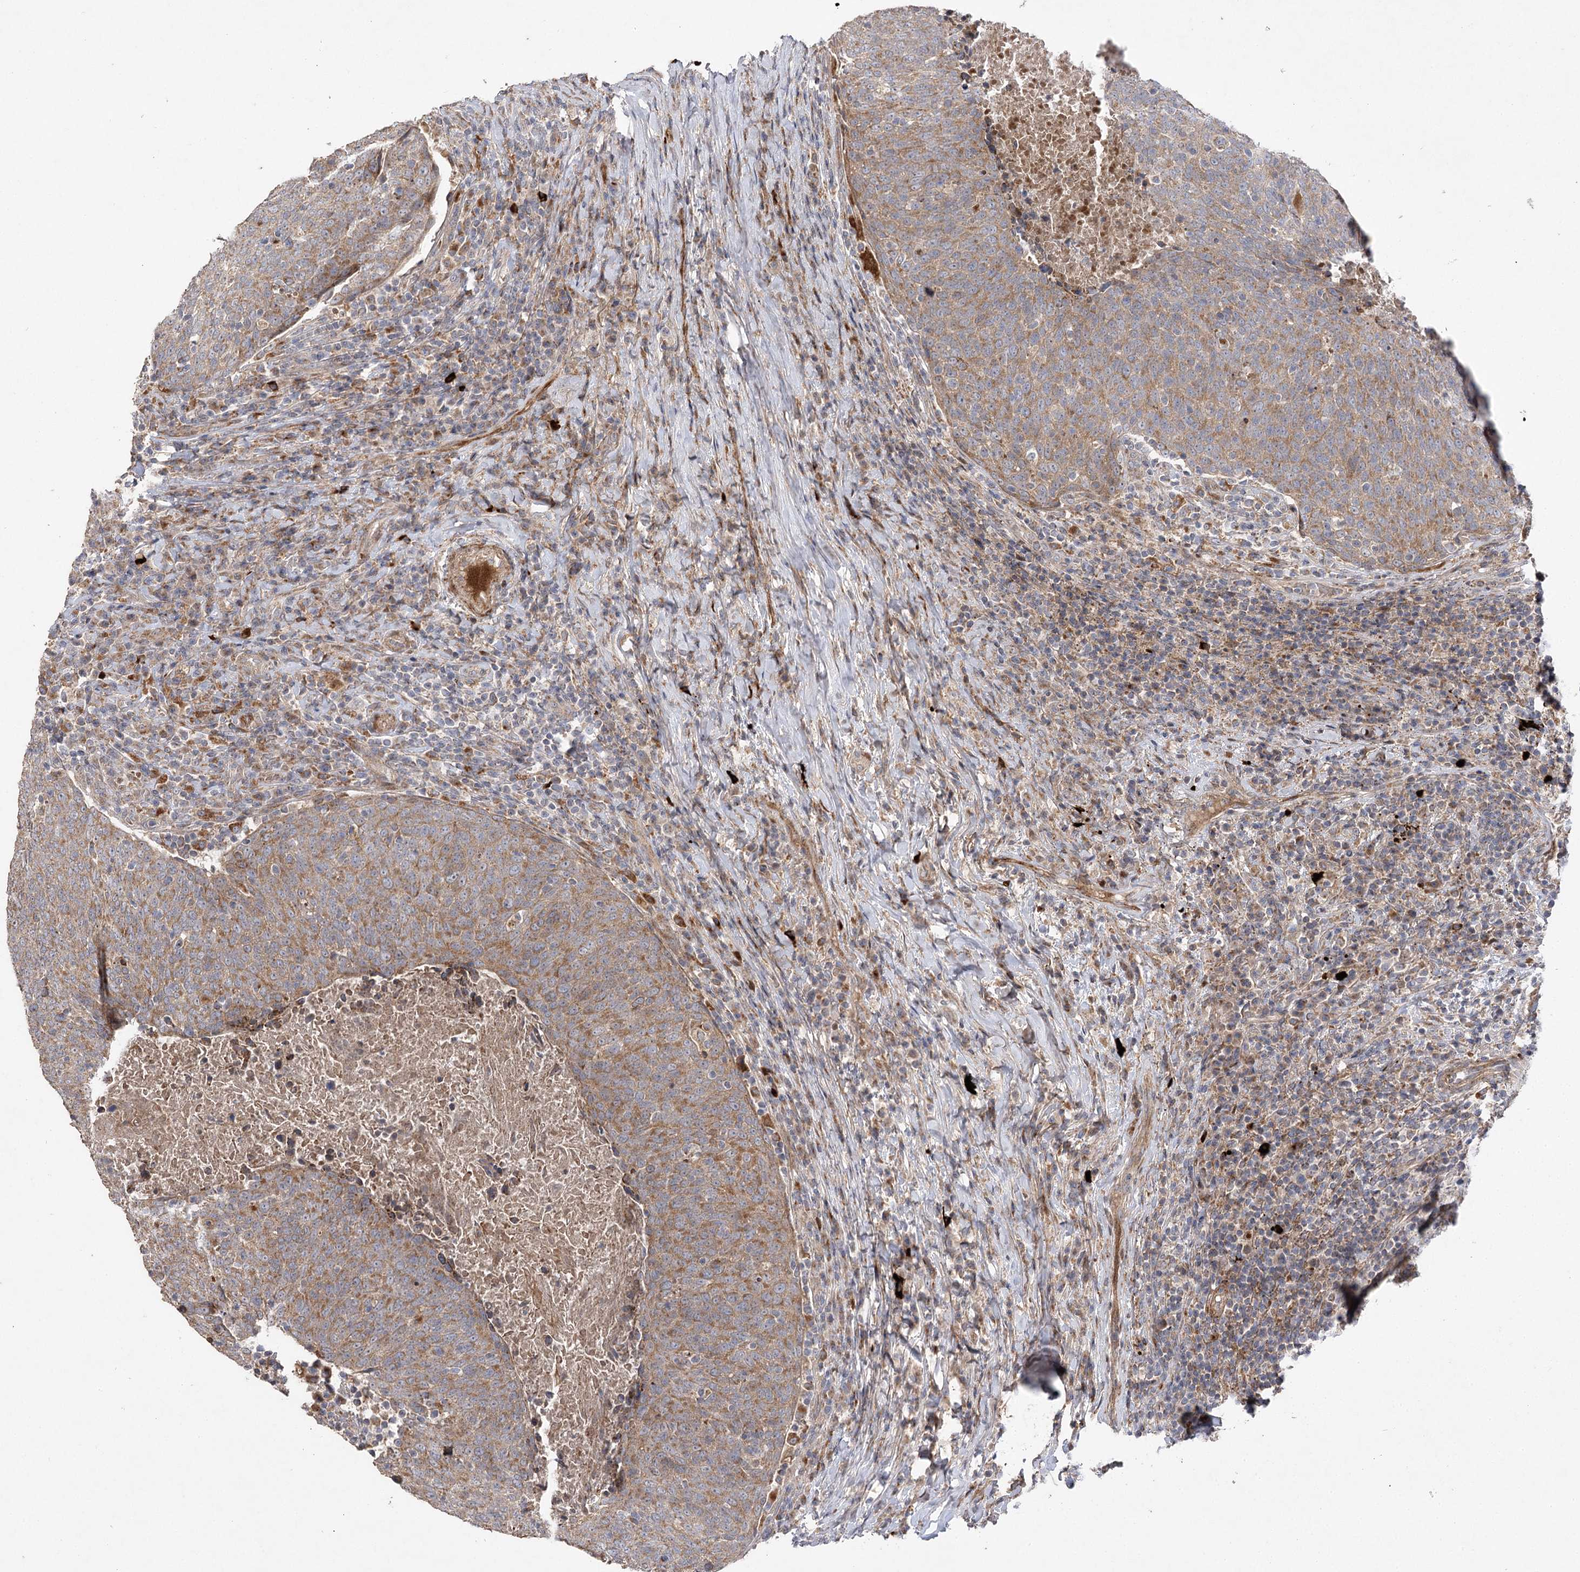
{"staining": {"intensity": "moderate", "quantity": ">75%", "location": "cytoplasmic/membranous"}, "tissue": "head and neck cancer", "cell_type": "Tumor cells", "image_type": "cancer", "snomed": [{"axis": "morphology", "description": "Squamous cell carcinoma, NOS"}, {"axis": "morphology", "description": "Squamous cell carcinoma, metastatic, NOS"}, {"axis": "topography", "description": "Lymph node"}, {"axis": "topography", "description": "Head-Neck"}], "caption": "An IHC photomicrograph of neoplastic tissue is shown. Protein staining in brown highlights moderate cytoplasmic/membranous positivity in metastatic squamous cell carcinoma (head and neck) within tumor cells. (DAB = brown stain, brightfield microscopy at high magnification).", "gene": "OBSL1", "patient": {"sex": "male", "age": 62}}